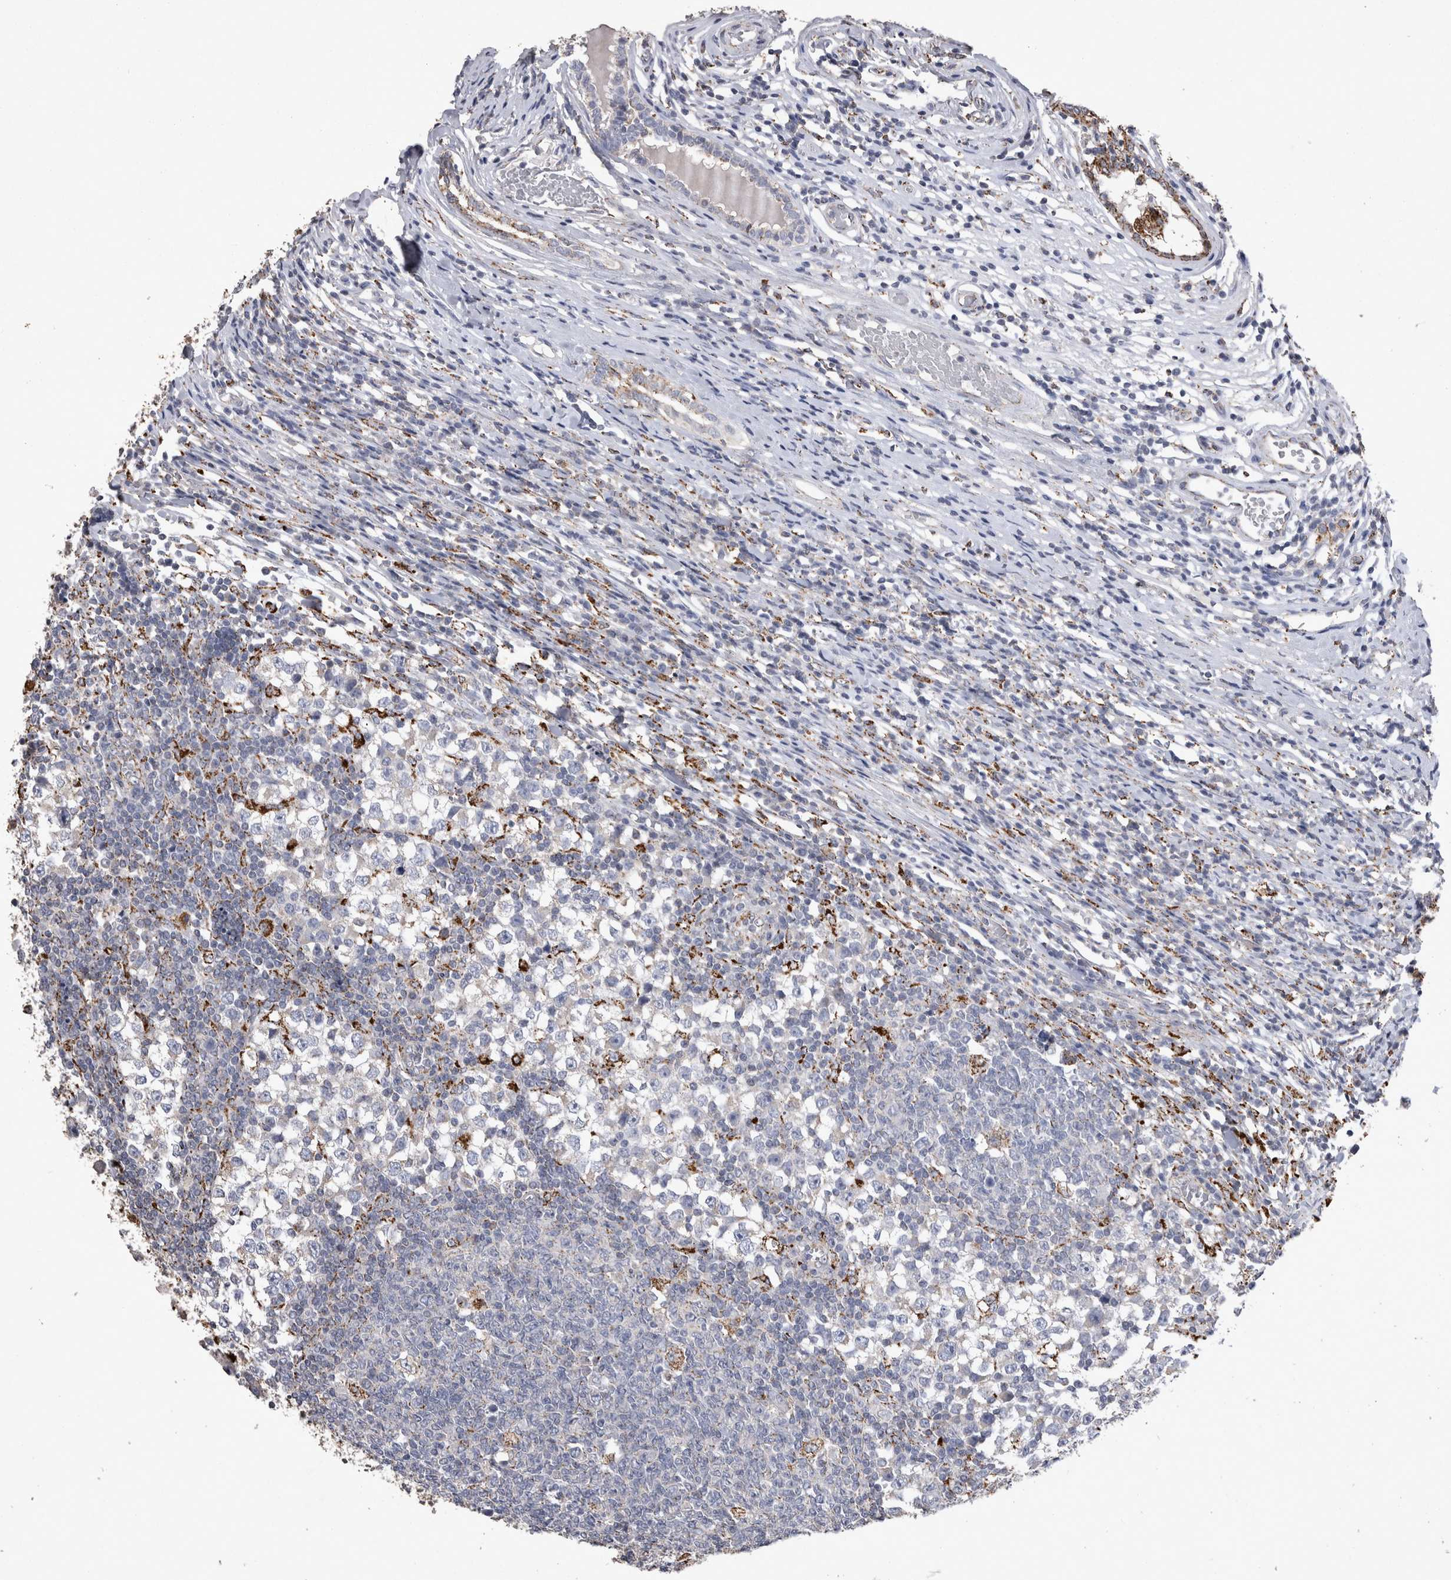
{"staining": {"intensity": "negative", "quantity": "none", "location": "none"}, "tissue": "testis cancer", "cell_type": "Tumor cells", "image_type": "cancer", "snomed": [{"axis": "morphology", "description": "Seminoma, NOS"}, {"axis": "topography", "description": "Testis"}], "caption": "Immunohistochemistry (IHC) image of human testis cancer stained for a protein (brown), which demonstrates no expression in tumor cells.", "gene": "DKK3", "patient": {"sex": "male", "age": 65}}